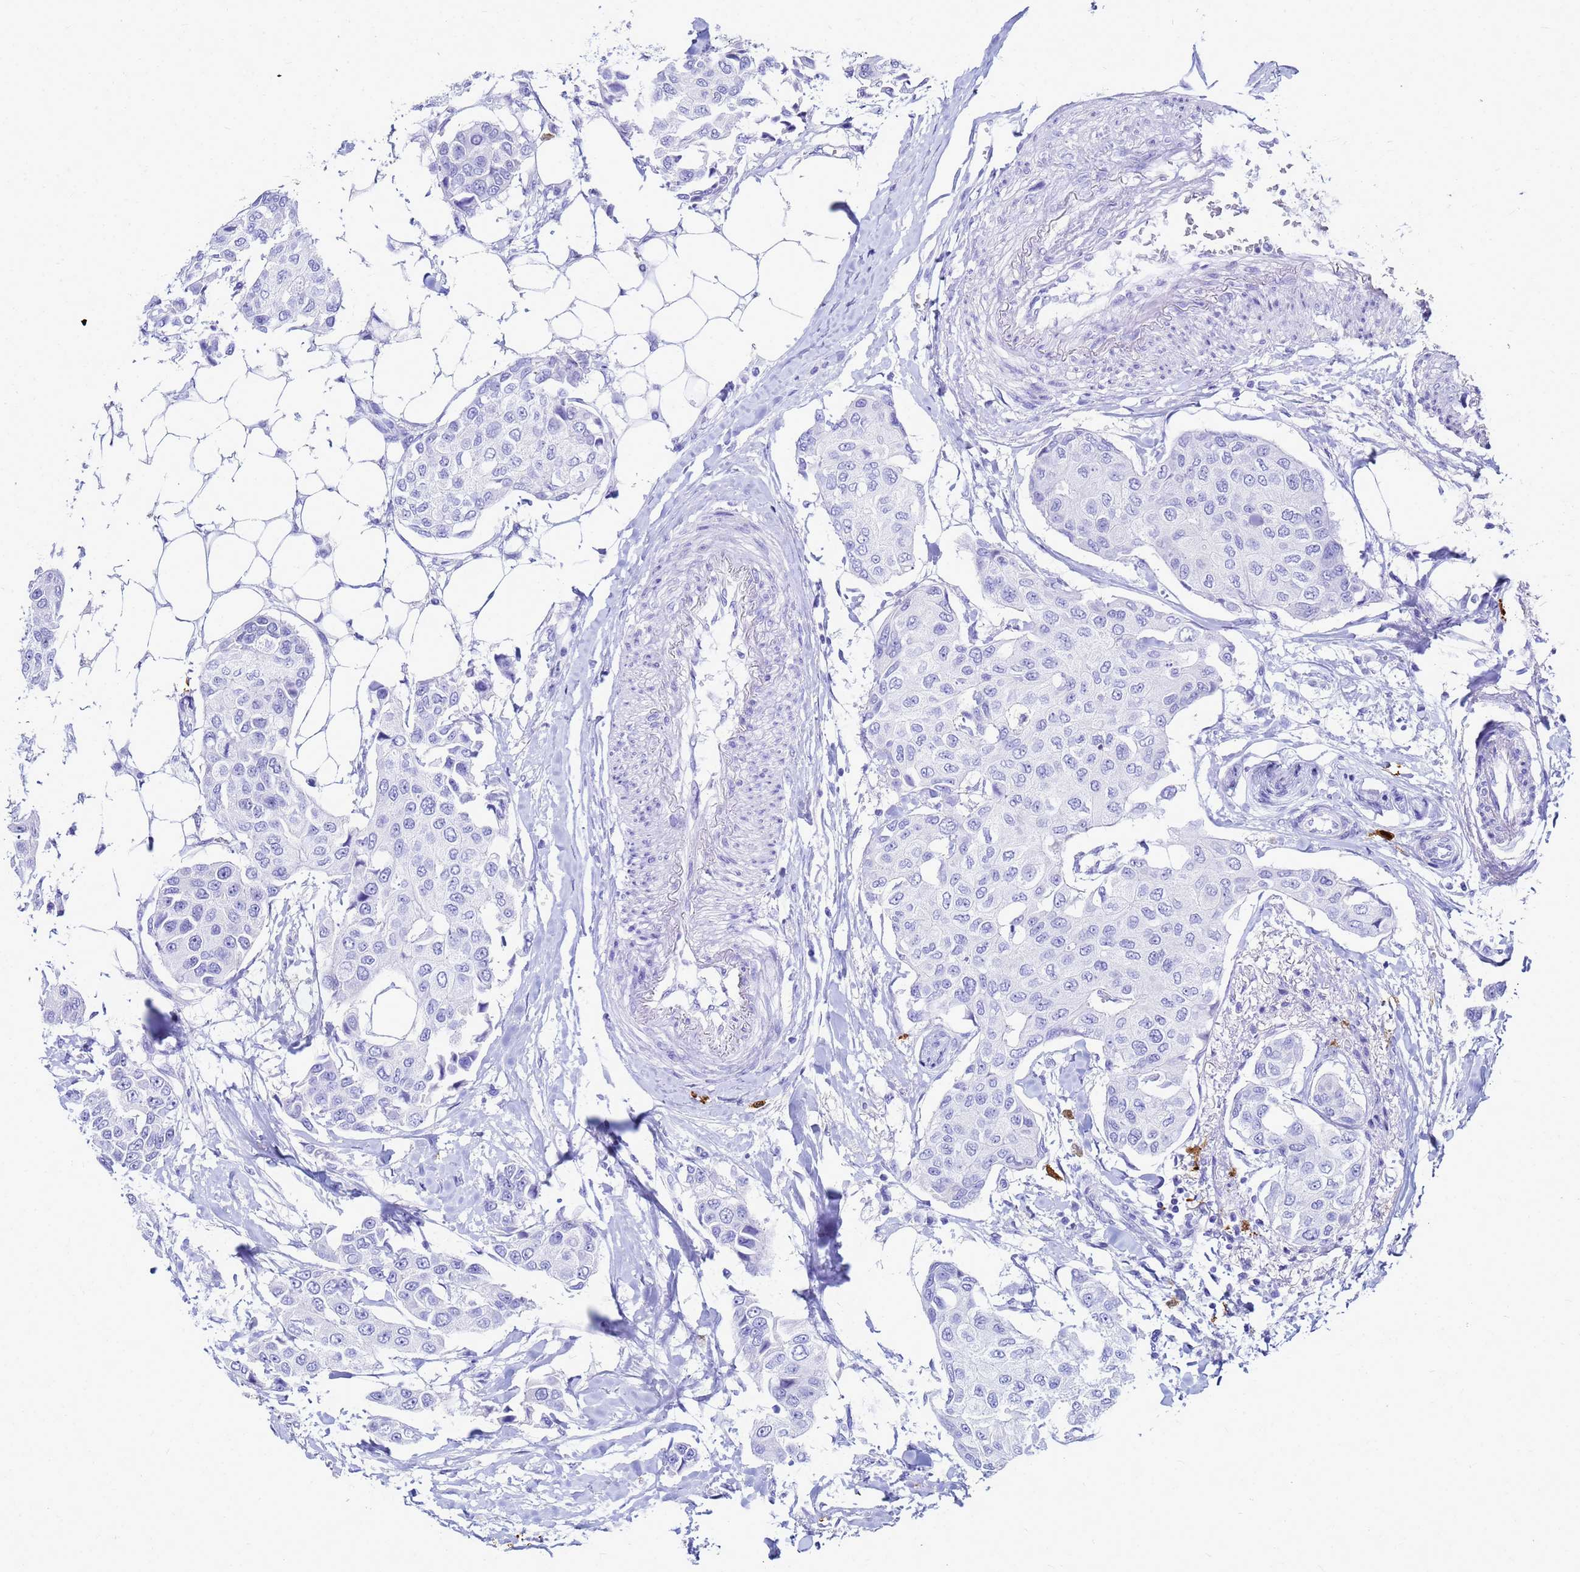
{"staining": {"intensity": "negative", "quantity": "none", "location": "none"}, "tissue": "breast cancer", "cell_type": "Tumor cells", "image_type": "cancer", "snomed": [{"axis": "morphology", "description": "Duct carcinoma"}, {"axis": "topography", "description": "Breast"}], "caption": "Human breast cancer stained for a protein using IHC exhibits no positivity in tumor cells.", "gene": "CKB", "patient": {"sex": "female", "age": 80}}